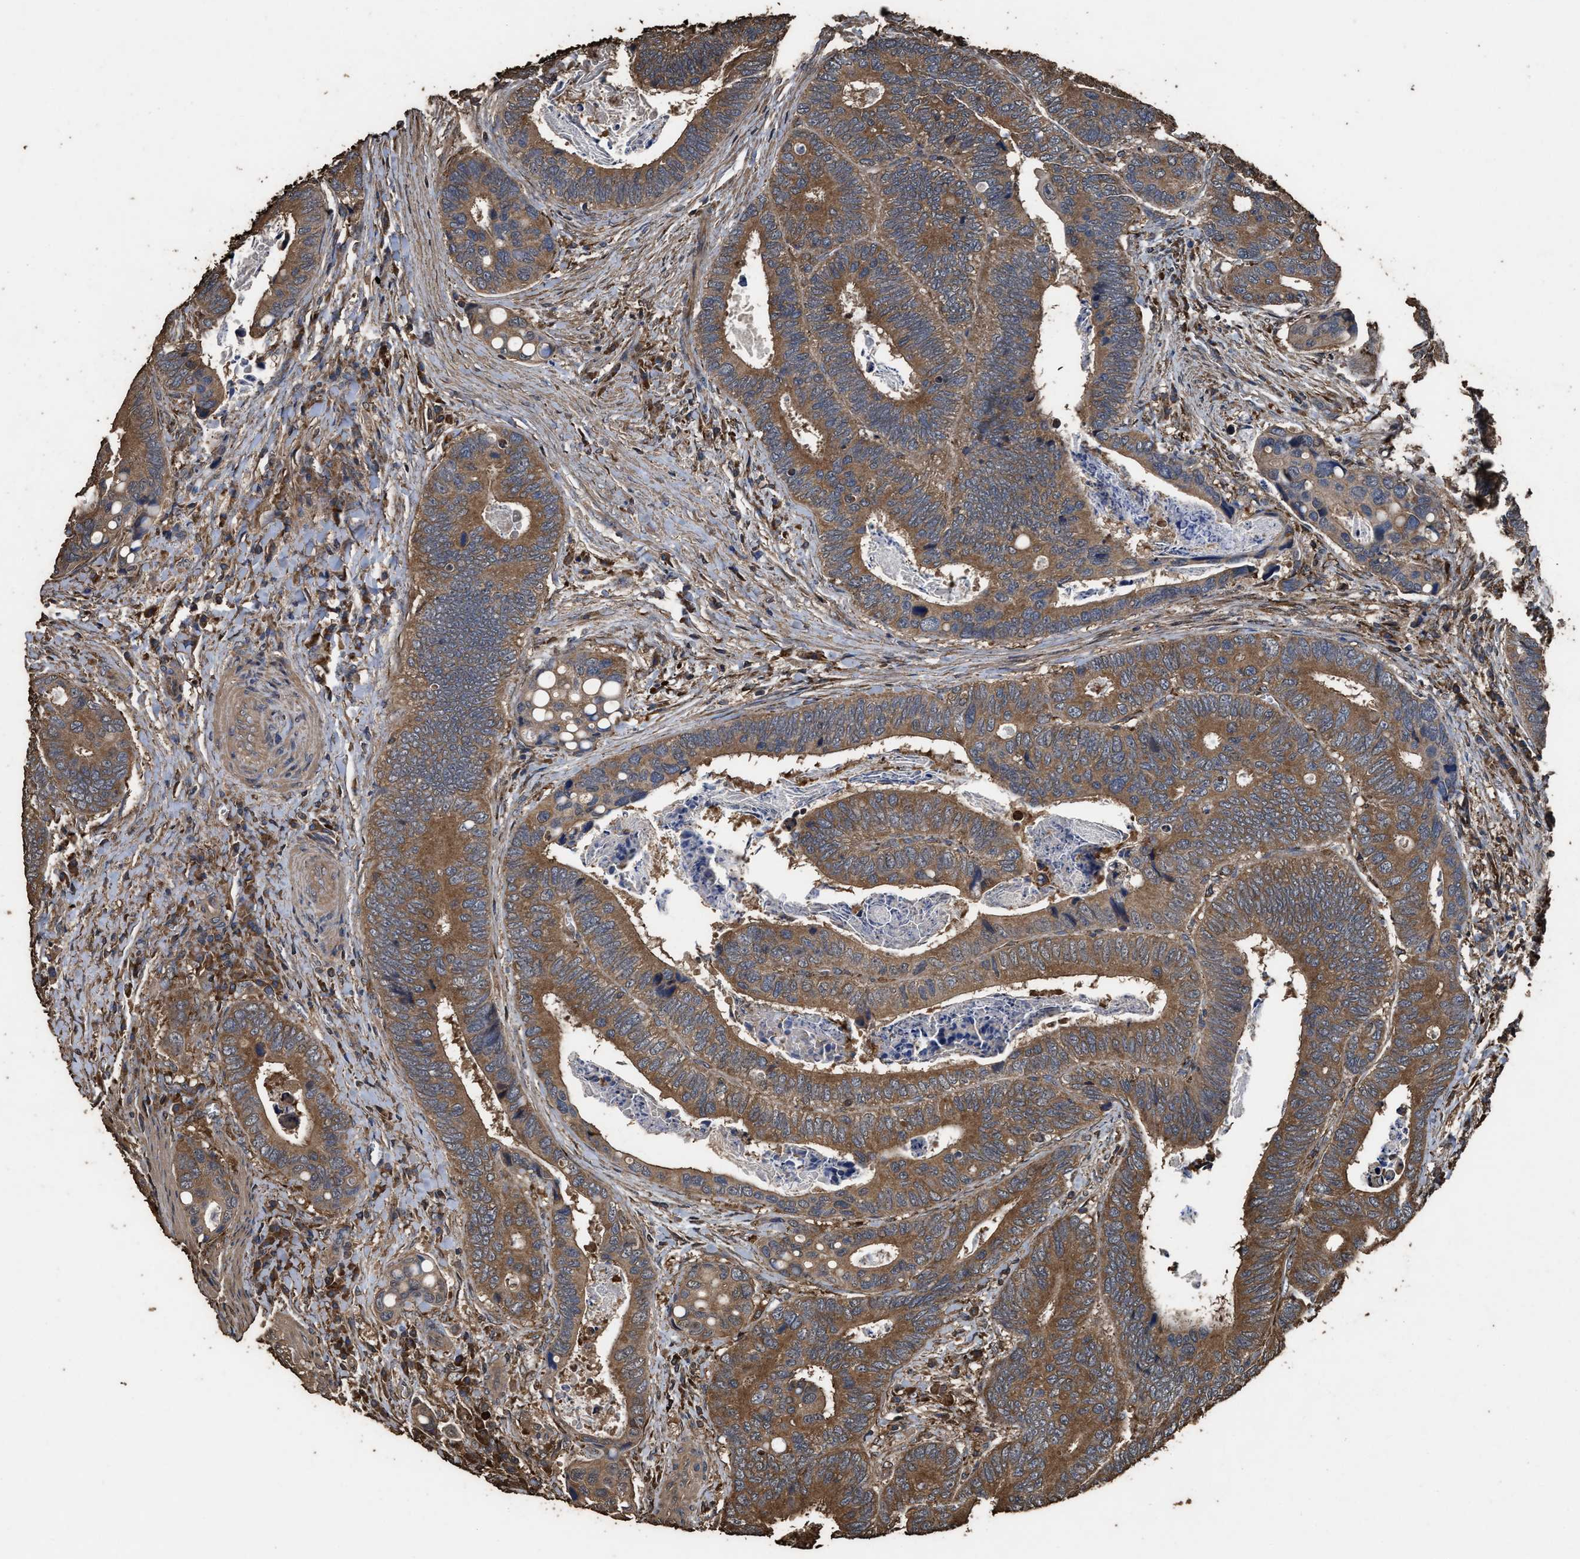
{"staining": {"intensity": "strong", "quantity": ">75%", "location": "cytoplasmic/membranous"}, "tissue": "colorectal cancer", "cell_type": "Tumor cells", "image_type": "cancer", "snomed": [{"axis": "morphology", "description": "Inflammation, NOS"}, {"axis": "morphology", "description": "Adenocarcinoma, NOS"}, {"axis": "topography", "description": "Colon"}], "caption": "Protein expression analysis of colorectal cancer (adenocarcinoma) demonstrates strong cytoplasmic/membranous staining in about >75% of tumor cells.", "gene": "ZMYND19", "patient": {"sex": "male", "age": 72}}